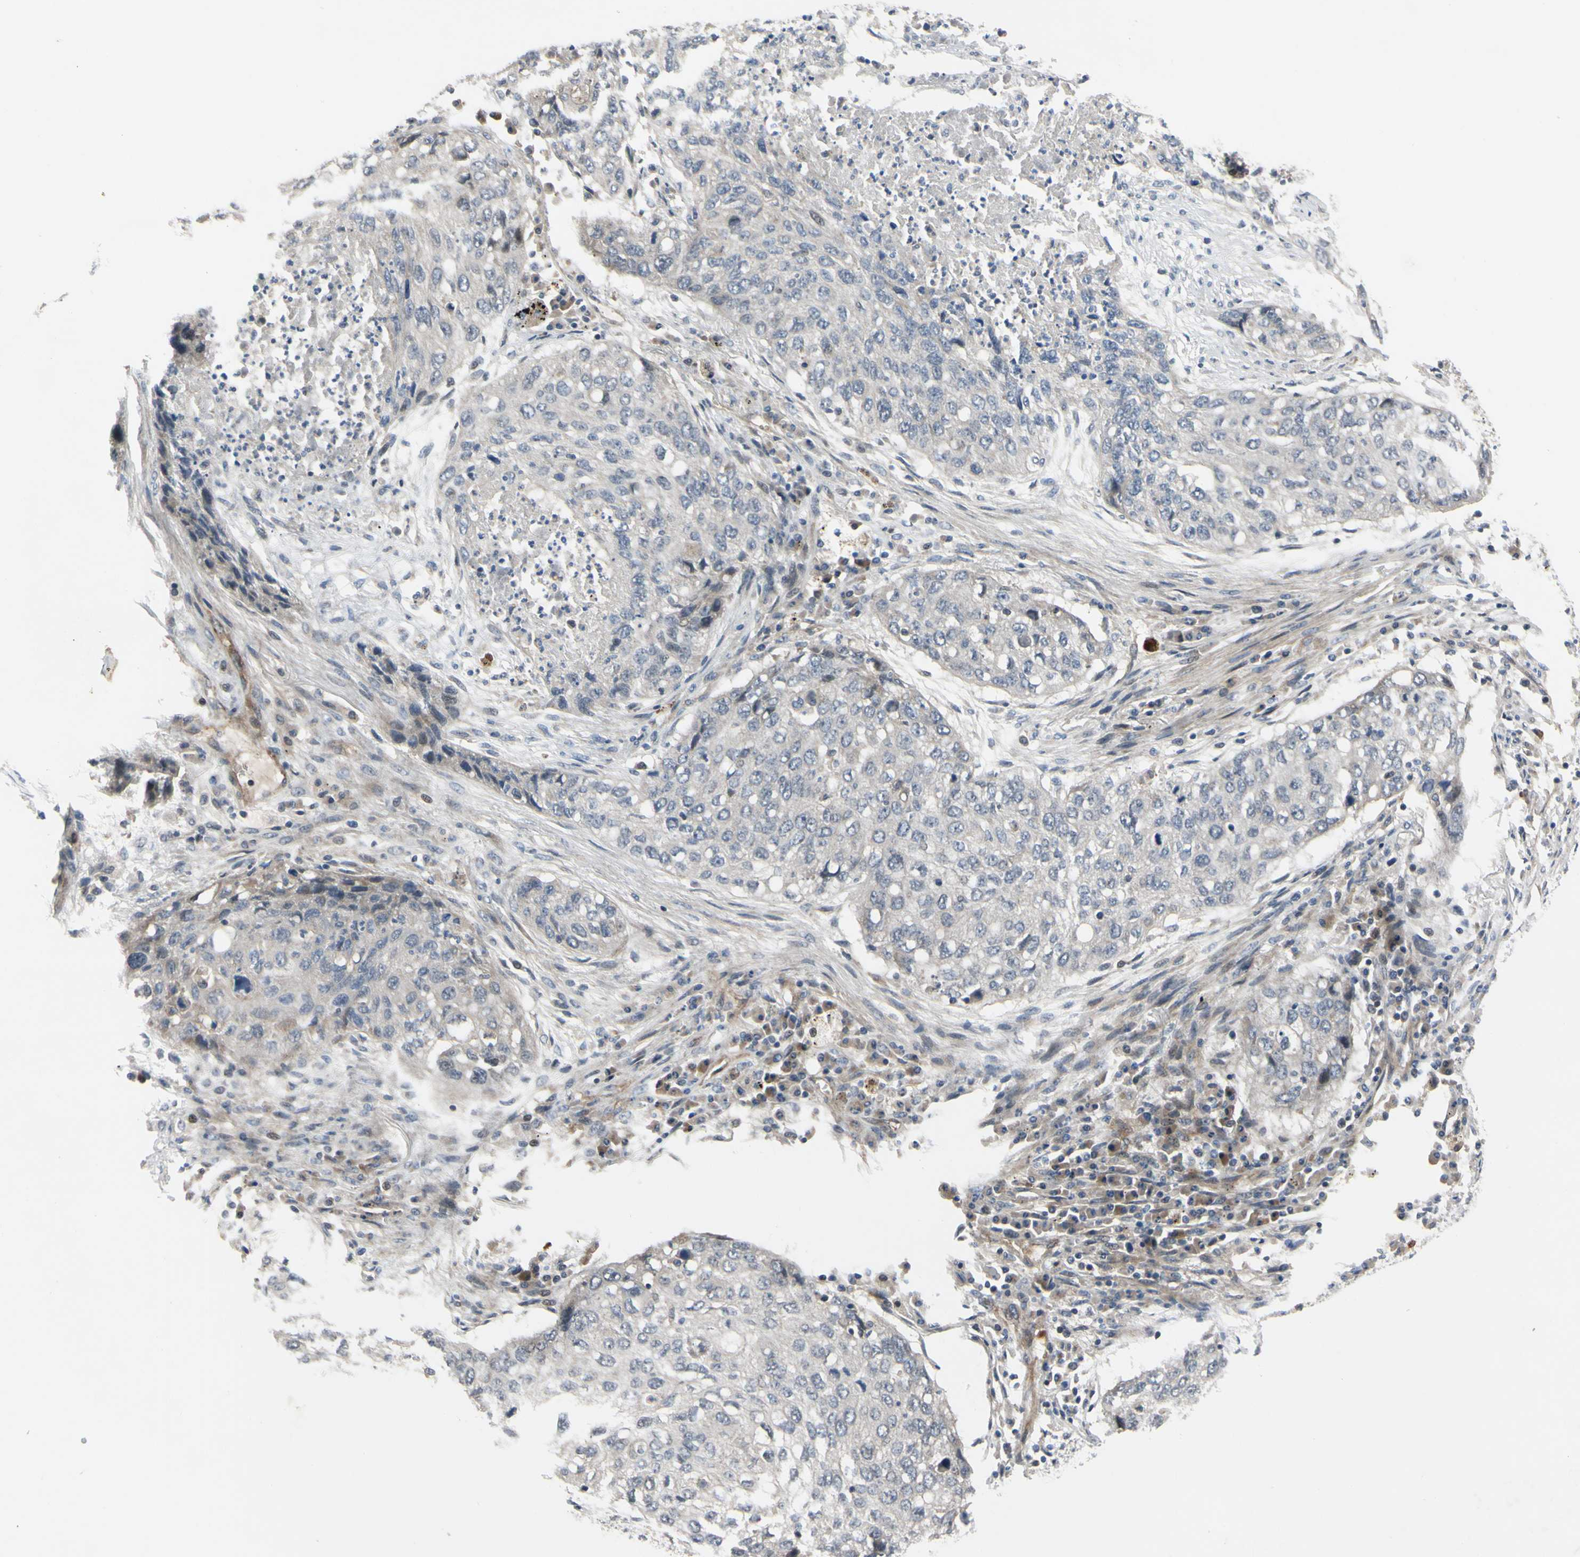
{"staining": {"intensity": "negative", "quantity": "none", "location": "none"}, "tissue": "lung cancer", "cell_type": "Tumor cells", "image_type": "cancer", "snomed": [{"axis": "morphology", "description": "Squamous cell carcinoma, NOS"}, {"axis": "topography", "description": "Lung"}], "caption": "IHC photomicrograph of lung squamous cell carcinoma stained for a protein (brown), which shows no positivity in tumor cells.", "gene": "COMMD9", "patient": {"sex": "female", "age": 63}}